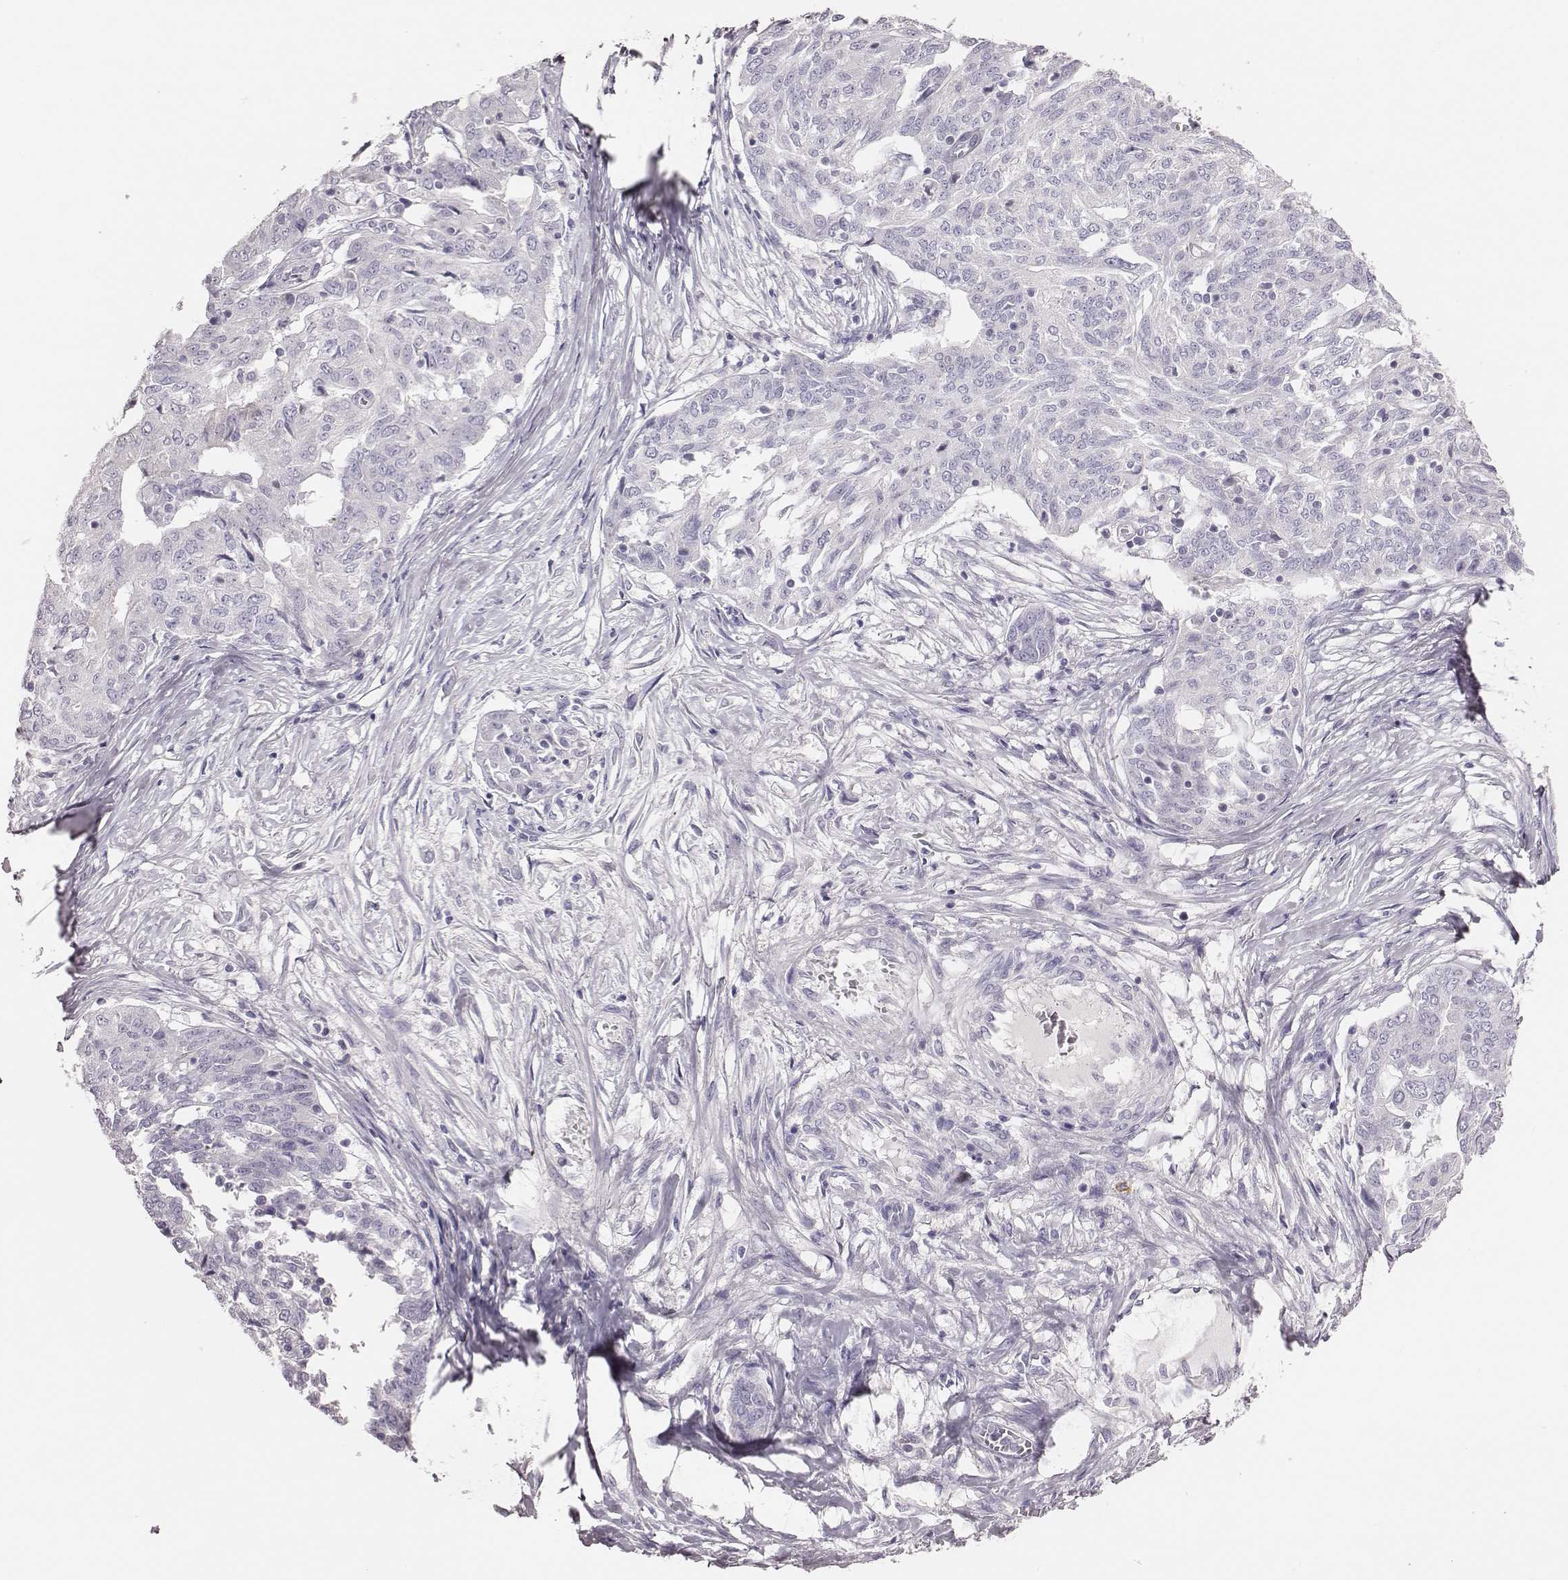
{"staining": {"intensity": "negative", "quantity": "none", "location": "none"}, "tissue": "ovarian cancer", "cell_type": "Tumor cells", "image_type": "cancer", "snomed": [{"axis": "morphology", "description": "Cystadenocarcinoma, serous, NOS"}, {"axis": "topography", "description": "Ovary"}], "caption": "This is an IHC photomicrograph of human ovarian cancer. There is no staining in tumor cells.", "gene": "P2RY10", "patient": {"sex": "female", "age": 67}}